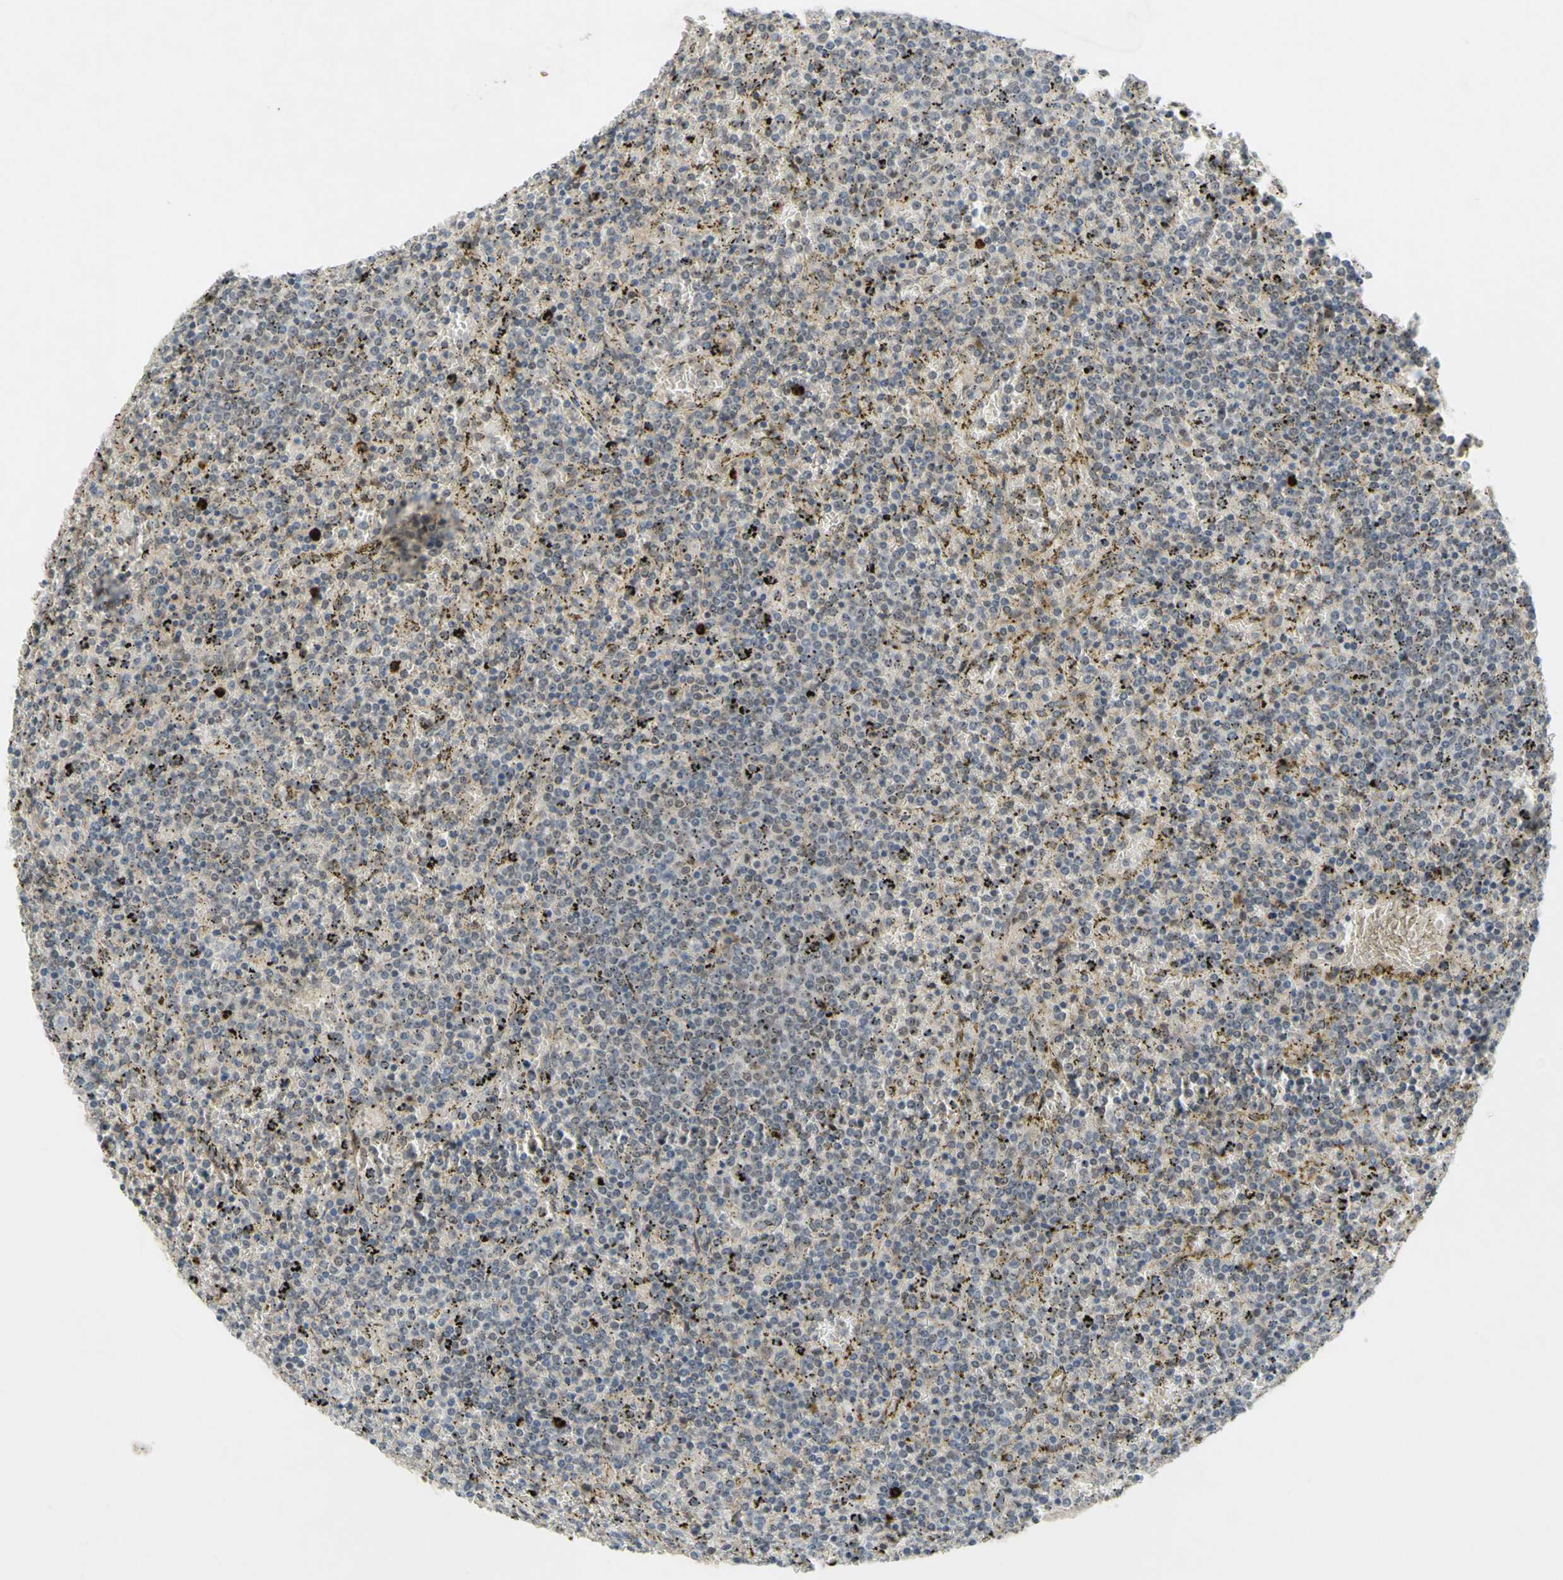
{"staining": {"intensity": "negative", "quantity": "none", "location": "none"}, "tissue": "lymphoma", "cell_type": "Tumor cells", "image_type": "cancer", "snomed": [{"axis": "morphology", "description": "Malignant lymphoma, non-Hodgkin's type, Low grade"}, {"axis": "topography", "description": "Spleen"}], "caption": "Low-grade malignant lymphoma, non-Hodgkin's type stained for a protein using immunohistochemistry (IHC) displays no positivity tumor cells.", "gene": "ALK", "patient": {"sex": "female", "age": 77}}